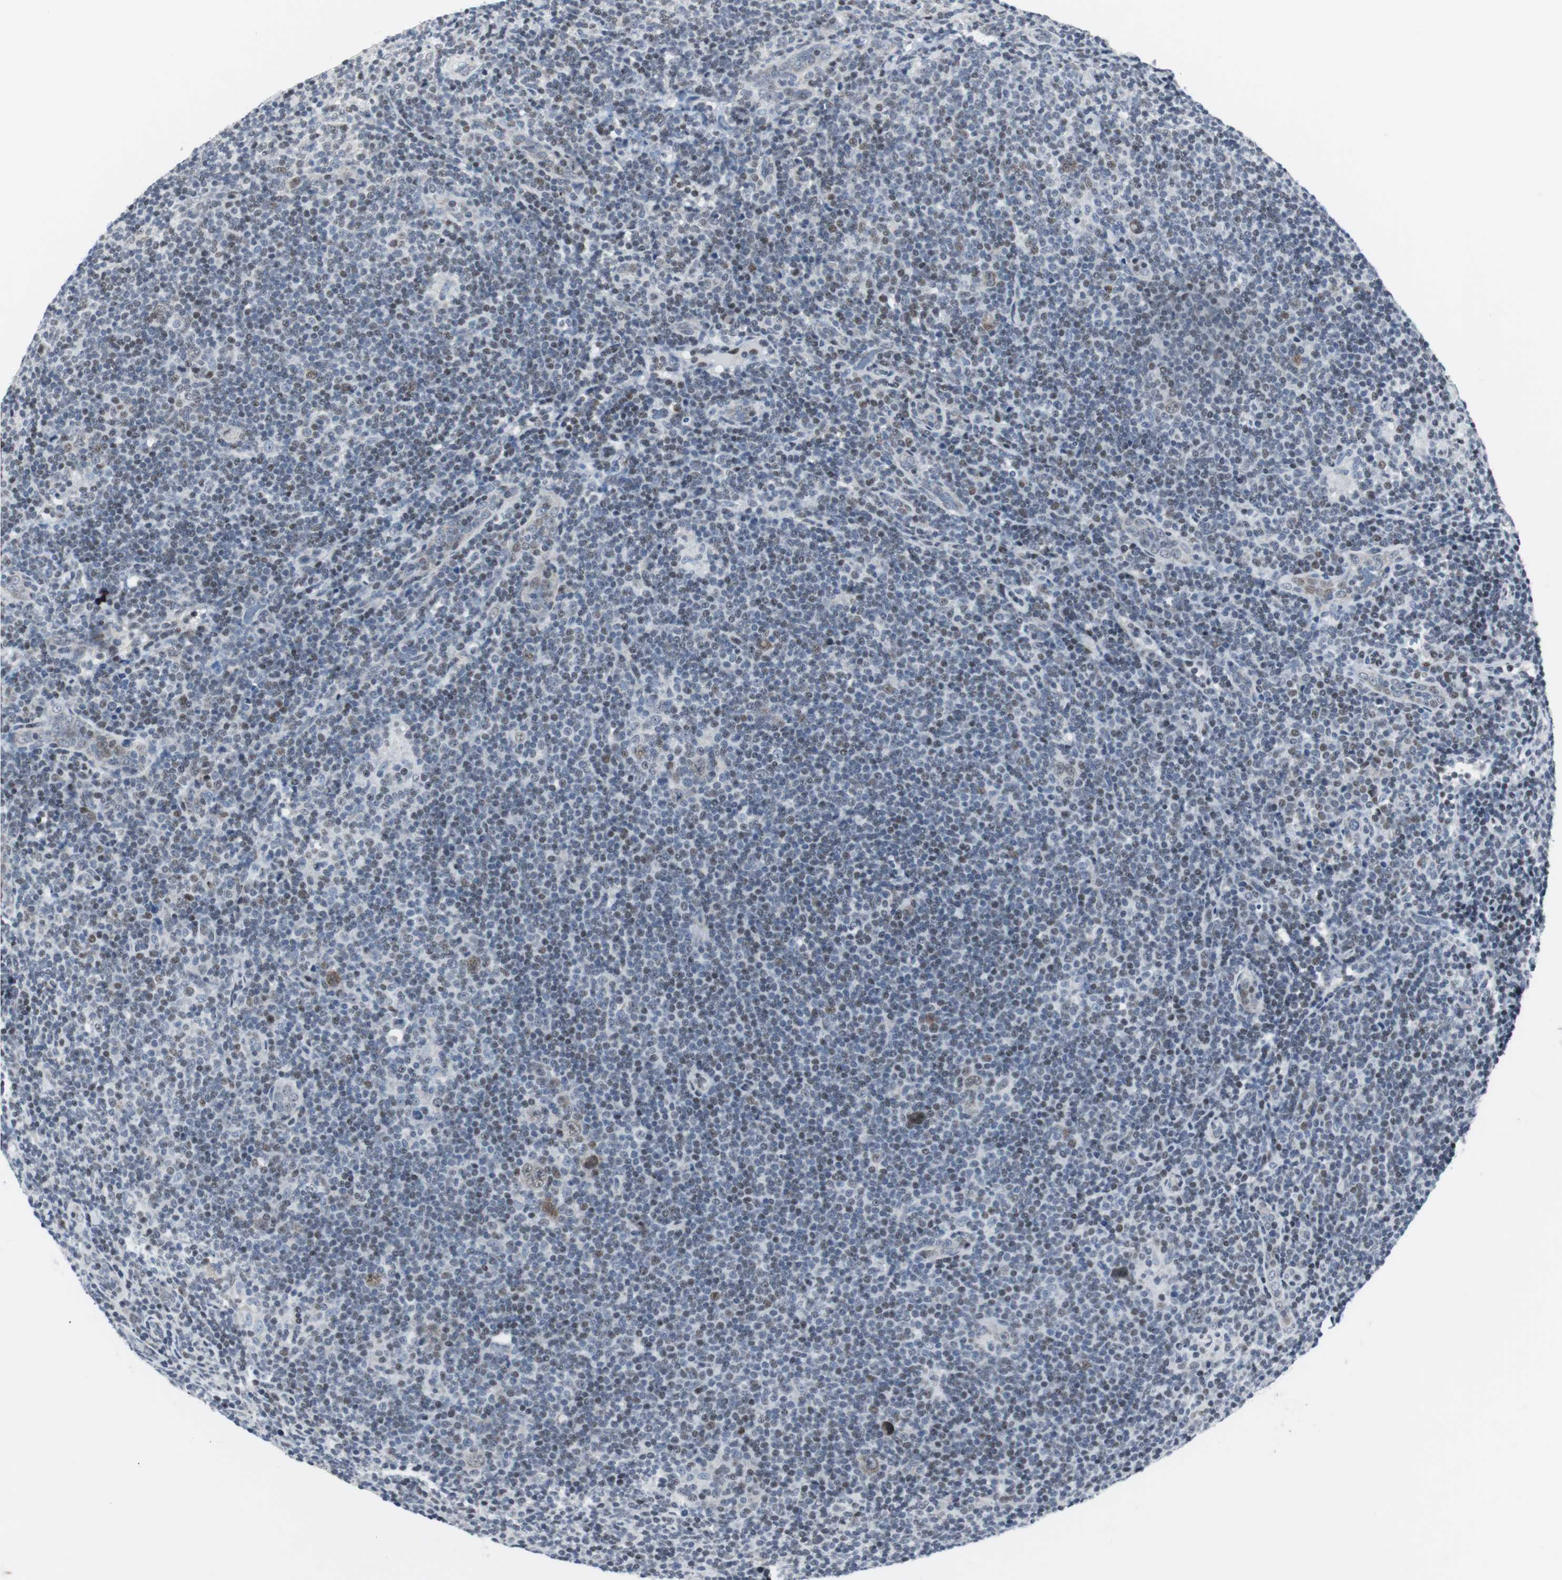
{"staining": {"intensity": "negative", "quantity": "none", "location": "none"}, "tissue": "lymphoma", "cell_type": "Tumor cells", "image_type": "cancer", "snomed": [{"axis": "morphology", "description": "Hodgkin's disease, NOS"}, {"axis": "topography", "description": "Lymph node"}], "caption": "Immunohistochemical staining of human Hodgkin's disease shows no significant positivity in tumor cells.", "gene": "MTA1", "patient": {"sex": "female", "age": 57}}